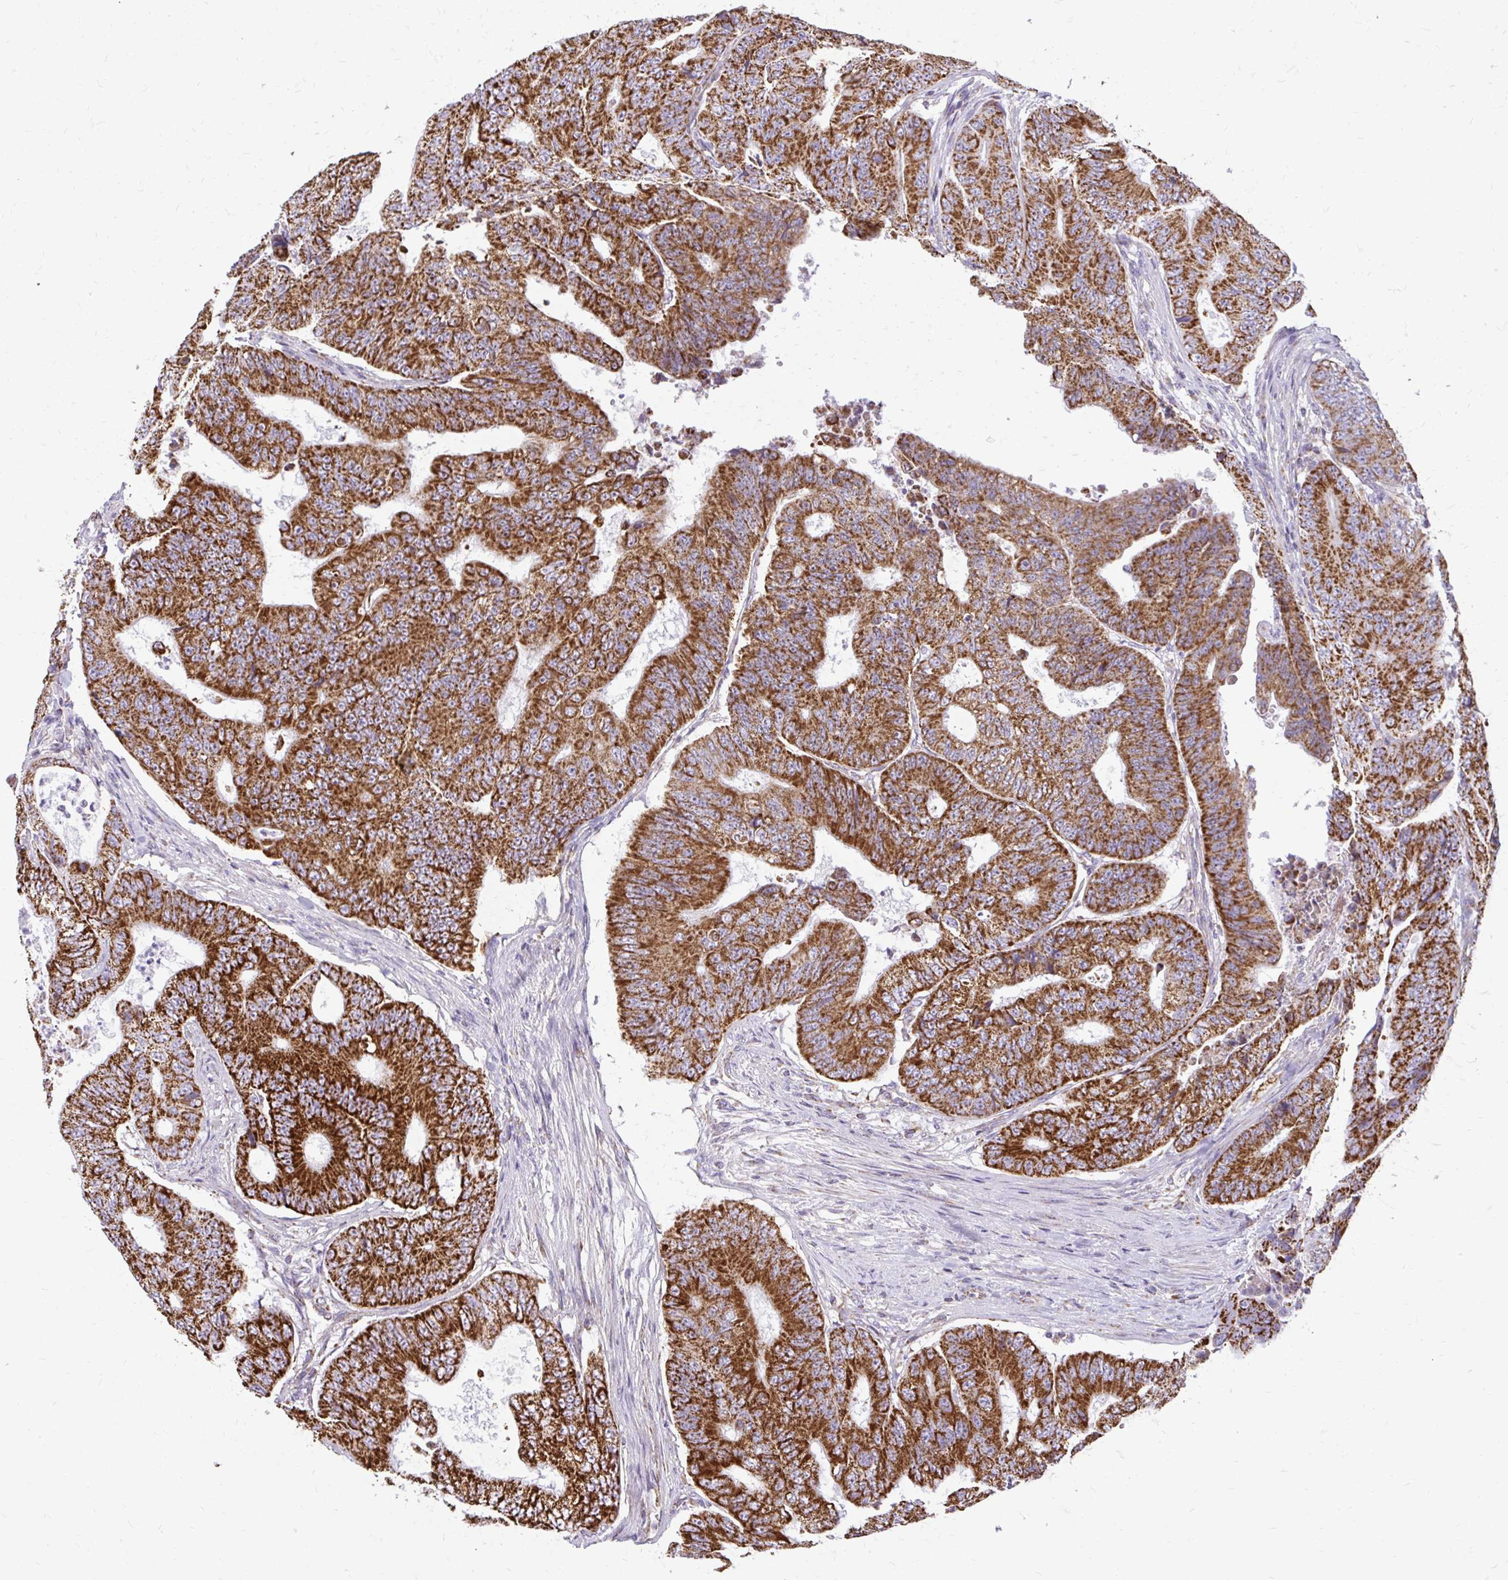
{"staining": {"intensity": "strong", "quantity": ">75%", "location": "cytoplasmic/membranous"}, "tissue": "colorectal cancer", "cell_type": "Tumor cells", "image_type": "cancer", "snomed": [{"axis": "morphology", "description": "Adenocarcinoma, NOS"}, {"axis": "topography", "description": "Colon"}], "caption": "Adenocarcinoma (colorectal) stained with a protein marker displays strong staining in tumor cells.", "gene": "IFIT1", "patient": {"sex": "female", "age": 48}}